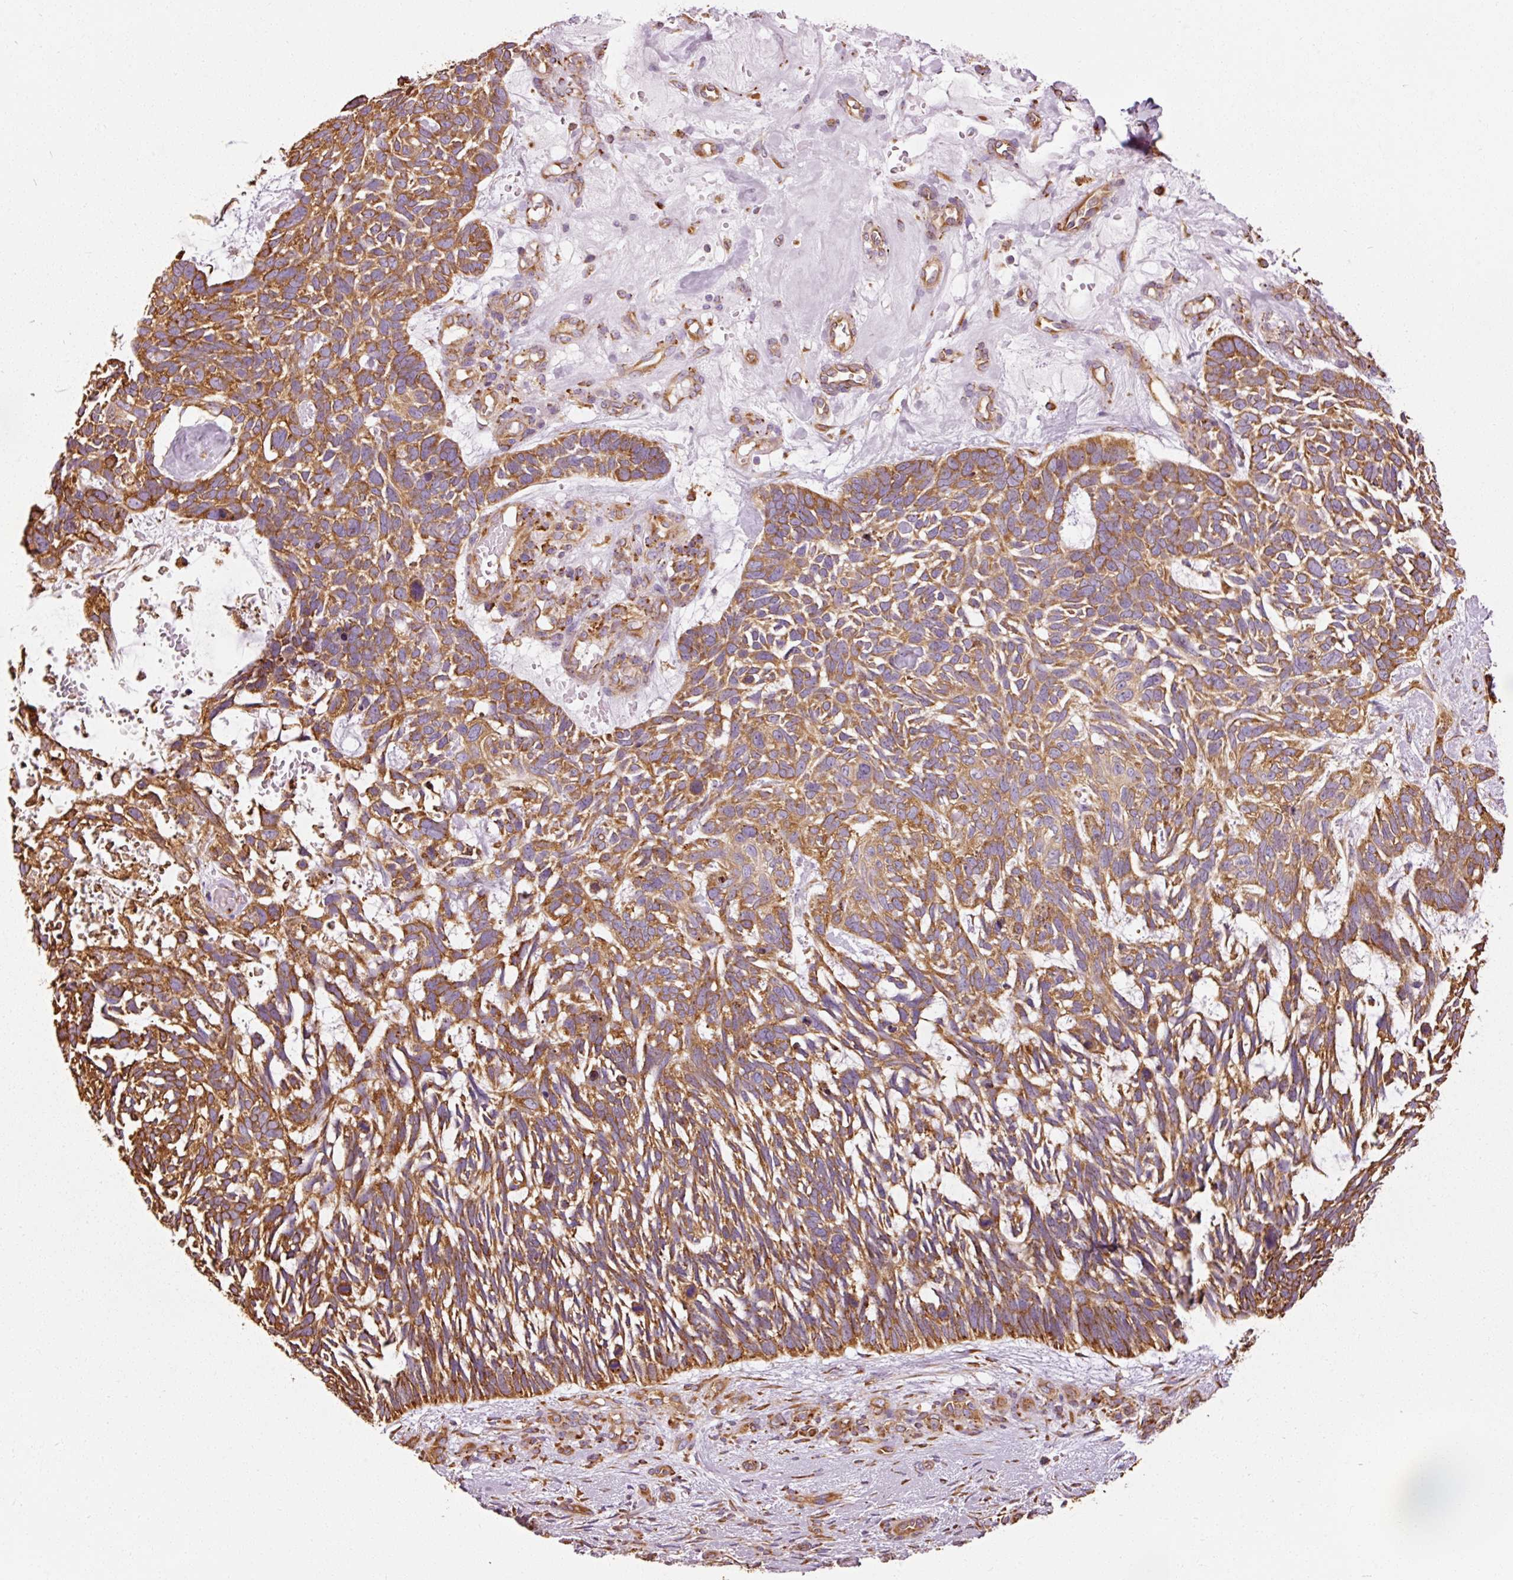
{"staining": {"intensity": "moderate", "quantity": ">75%", "location": "cytoplasmic/membranous"}, "tissue": "skin cancer", "cell_type": "Tumor cells", "image_type": "cancer", "snomed": [{"axis": "morphology", "description": "Basal cell carcinoma"}, {"axis": "topography", "description": "Skin"}], "caption": "IHC photomicrograph of skin basal cell carcinoma stained for a protein (brown), which shows medium levels of moderate cytoplasmic/membranous expression in about >75% of tumor cells.", "gene": "KLC1", "patient": {"sex": "male", "age": 88}}